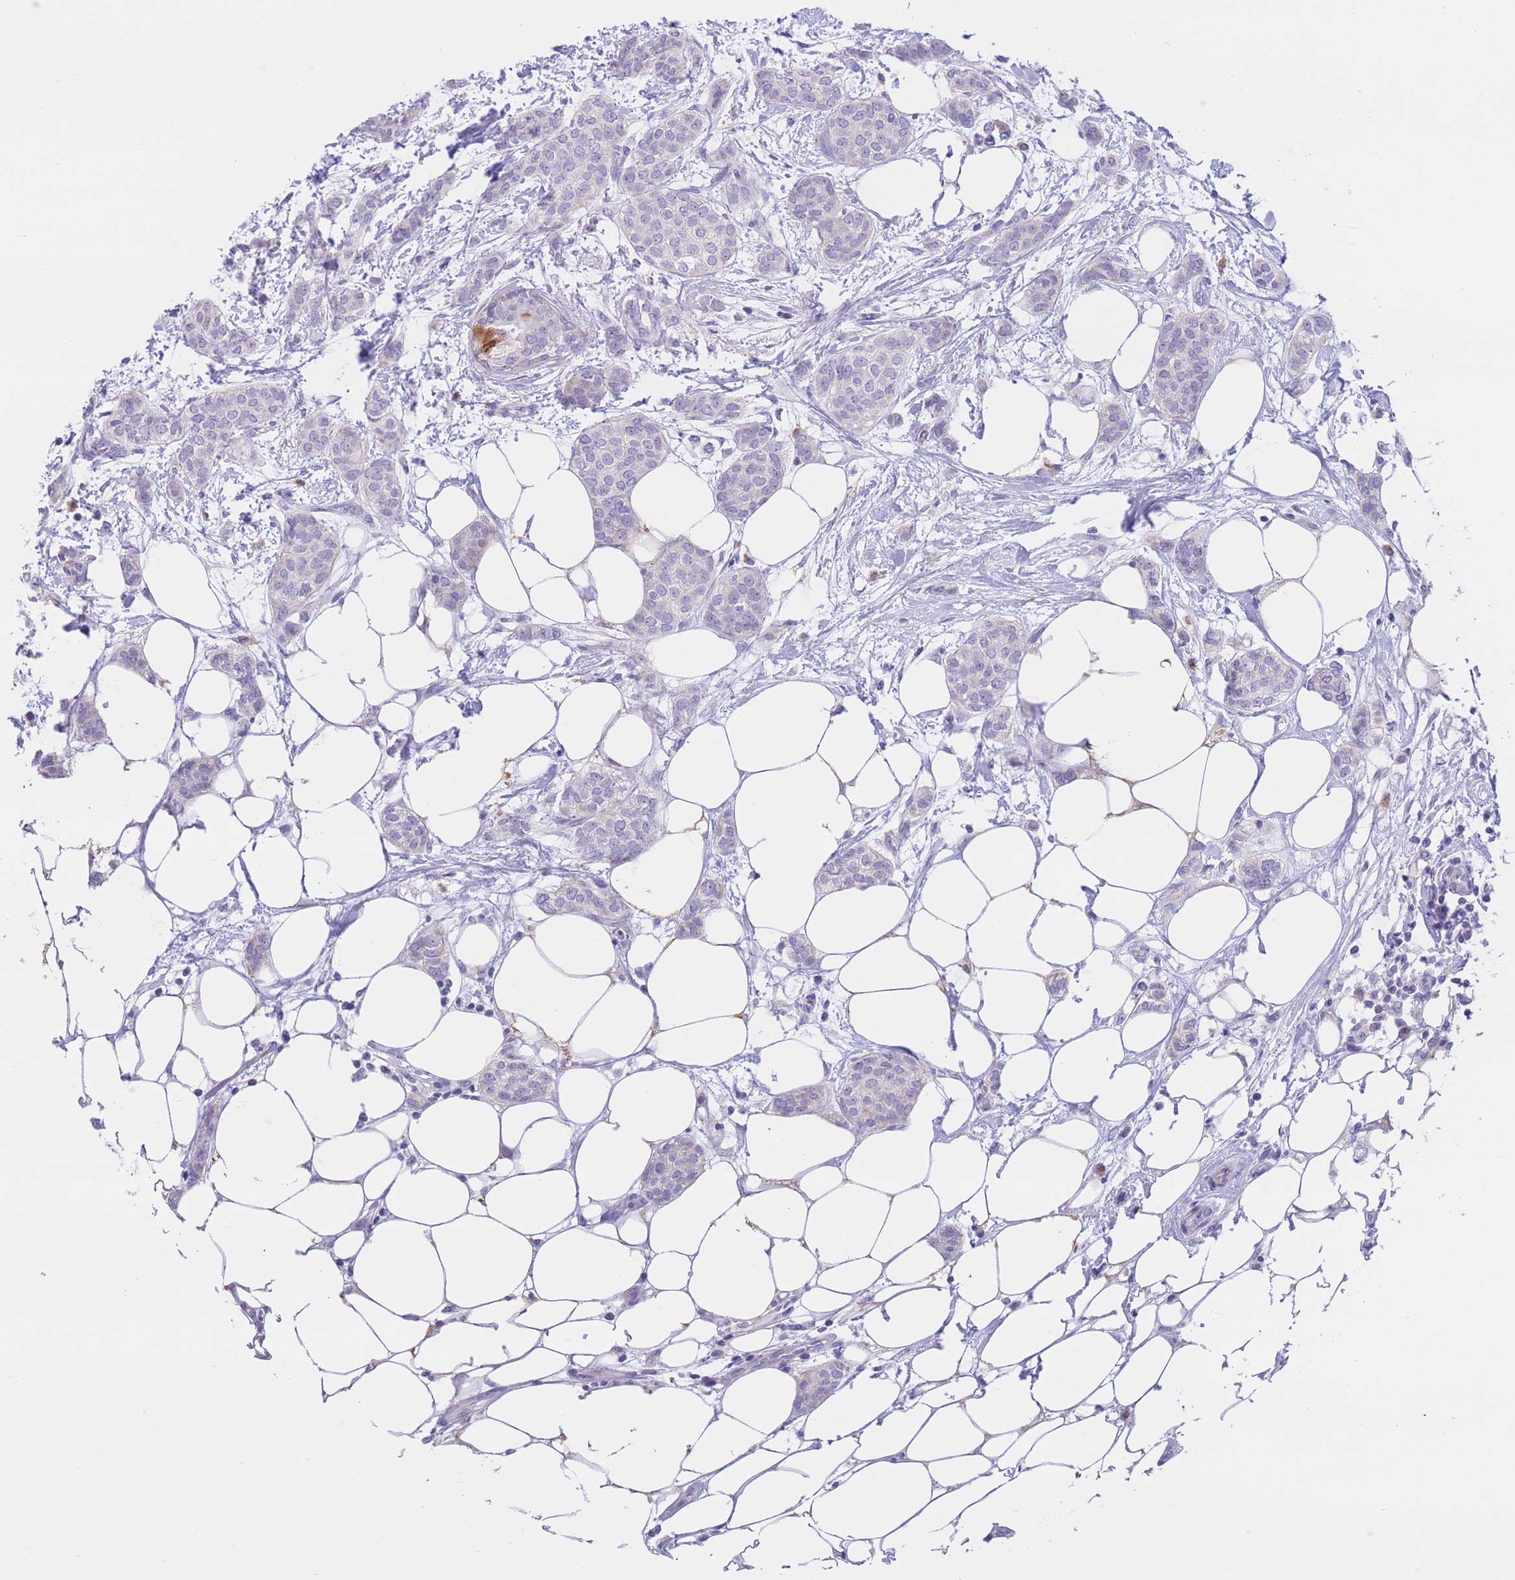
{"staining": {"intensity": "negative", "quantity": "none", "location": "none"}, "tissue": "breast cancer", "cell_type": "Tumor cells", "image_type": "cancer", "snomed": [{"axis": "morphology", "description": "Duct carcinoma"}, {"axis": "topography", "description": "Breast"}], "caption": "A high-resolution photomicrograph shows IHC staining of invasive ductal carcinoma (breast), which demonstrates no significant expression in tumor cells.", "gene": "RPL39L", "patient": {"sex": "female", "age": 72}}